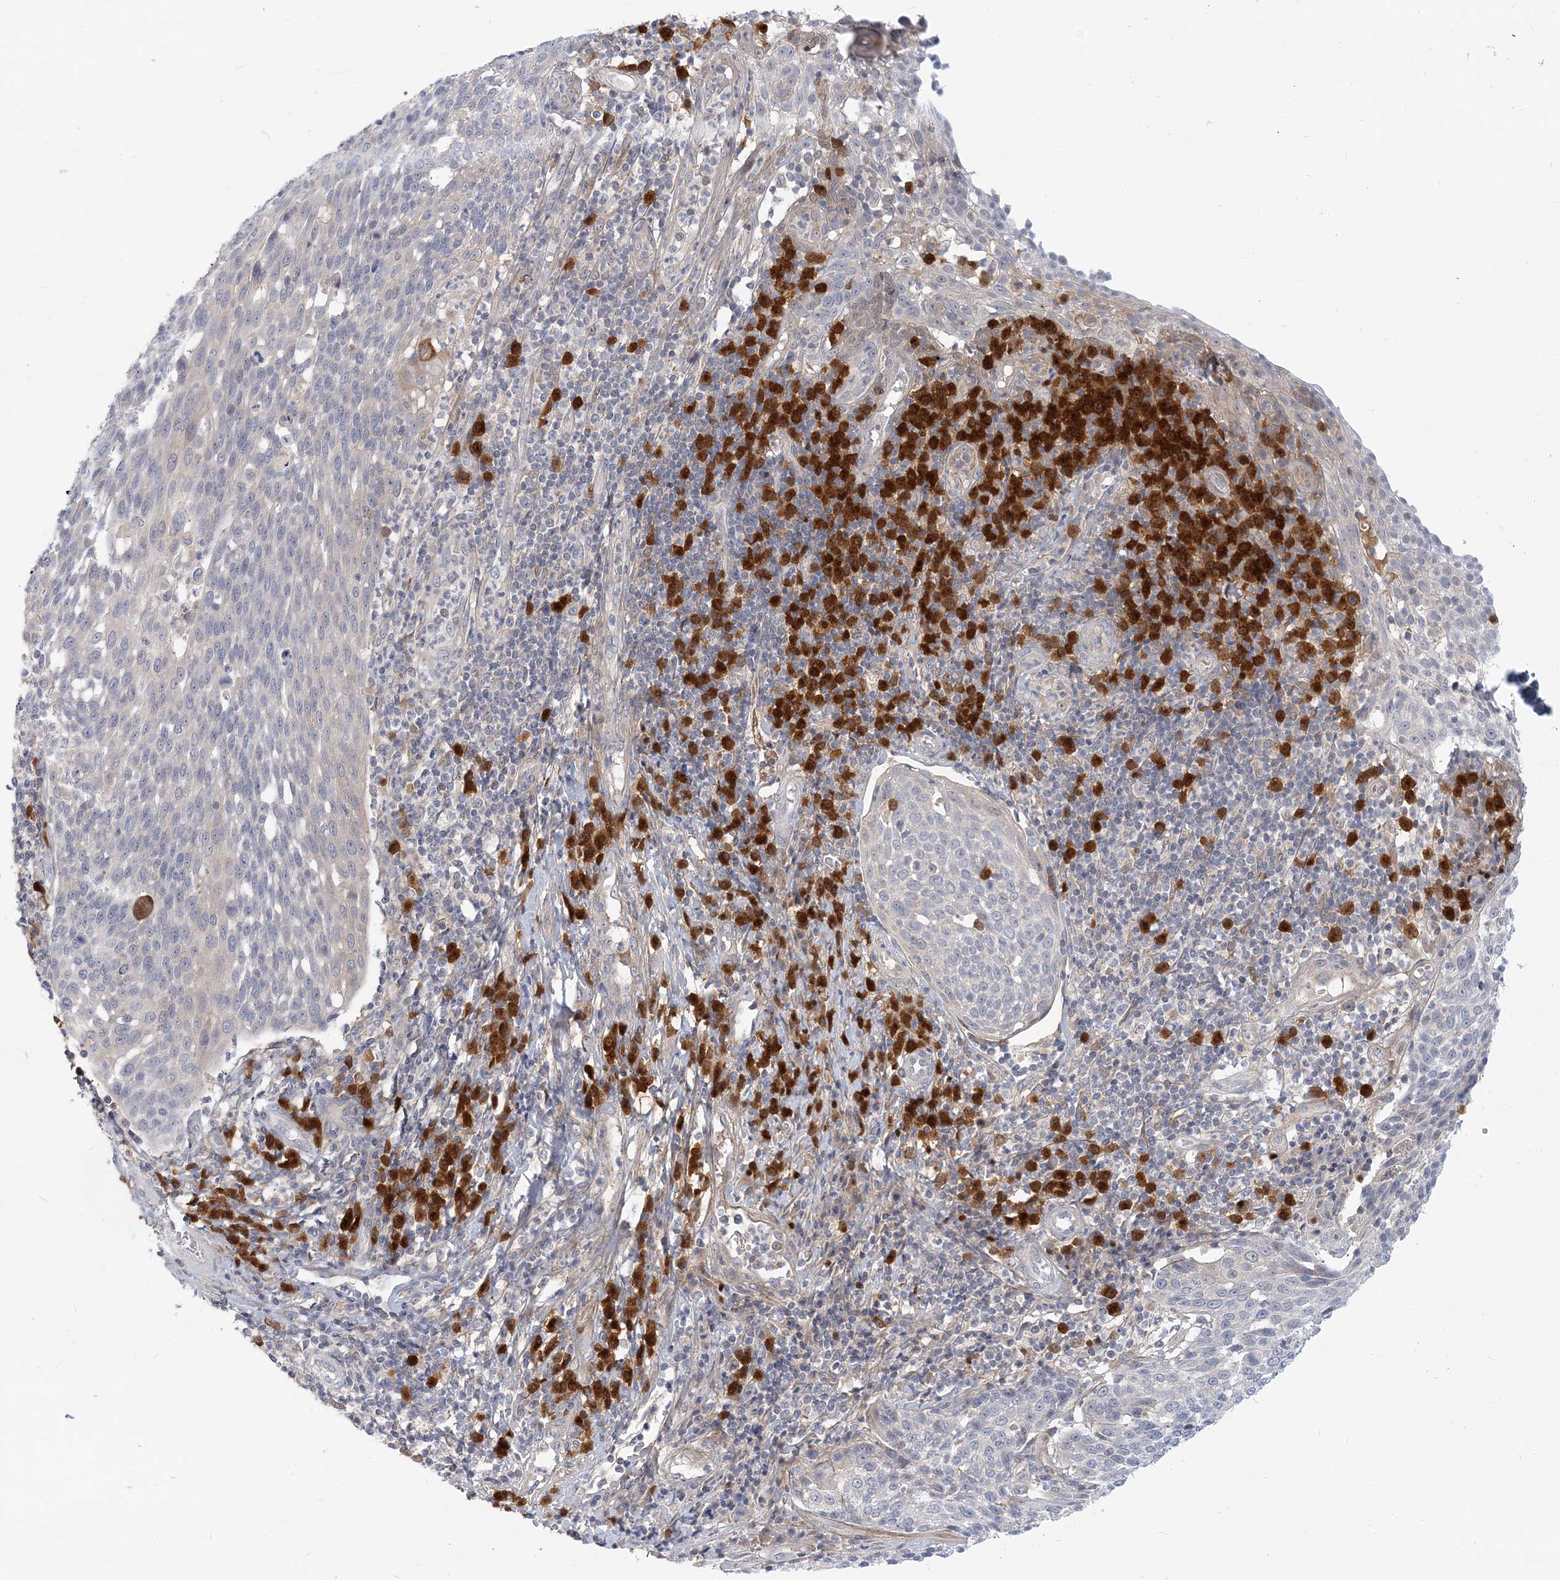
{"staining": {"intensity": "negative", "quantity": "none", "location": "none"}, "tissue": "cervical cancer", "cell_type": "Tumor cells", "image_type": "cancer", "snomed": [{"axis": "morphology", "description": "Squamous cell carcinoma, NOS"}, {"axis": "topography", "description": "Cervix"}], "caption": "Immunohistochemistry (IHC) histopathology image of human cervical cancer stained for a protein (brown), which exhibits no expression in tumor cells.", "gene": "GMPPA", "patient": {"sex": "female", "age": 34}}